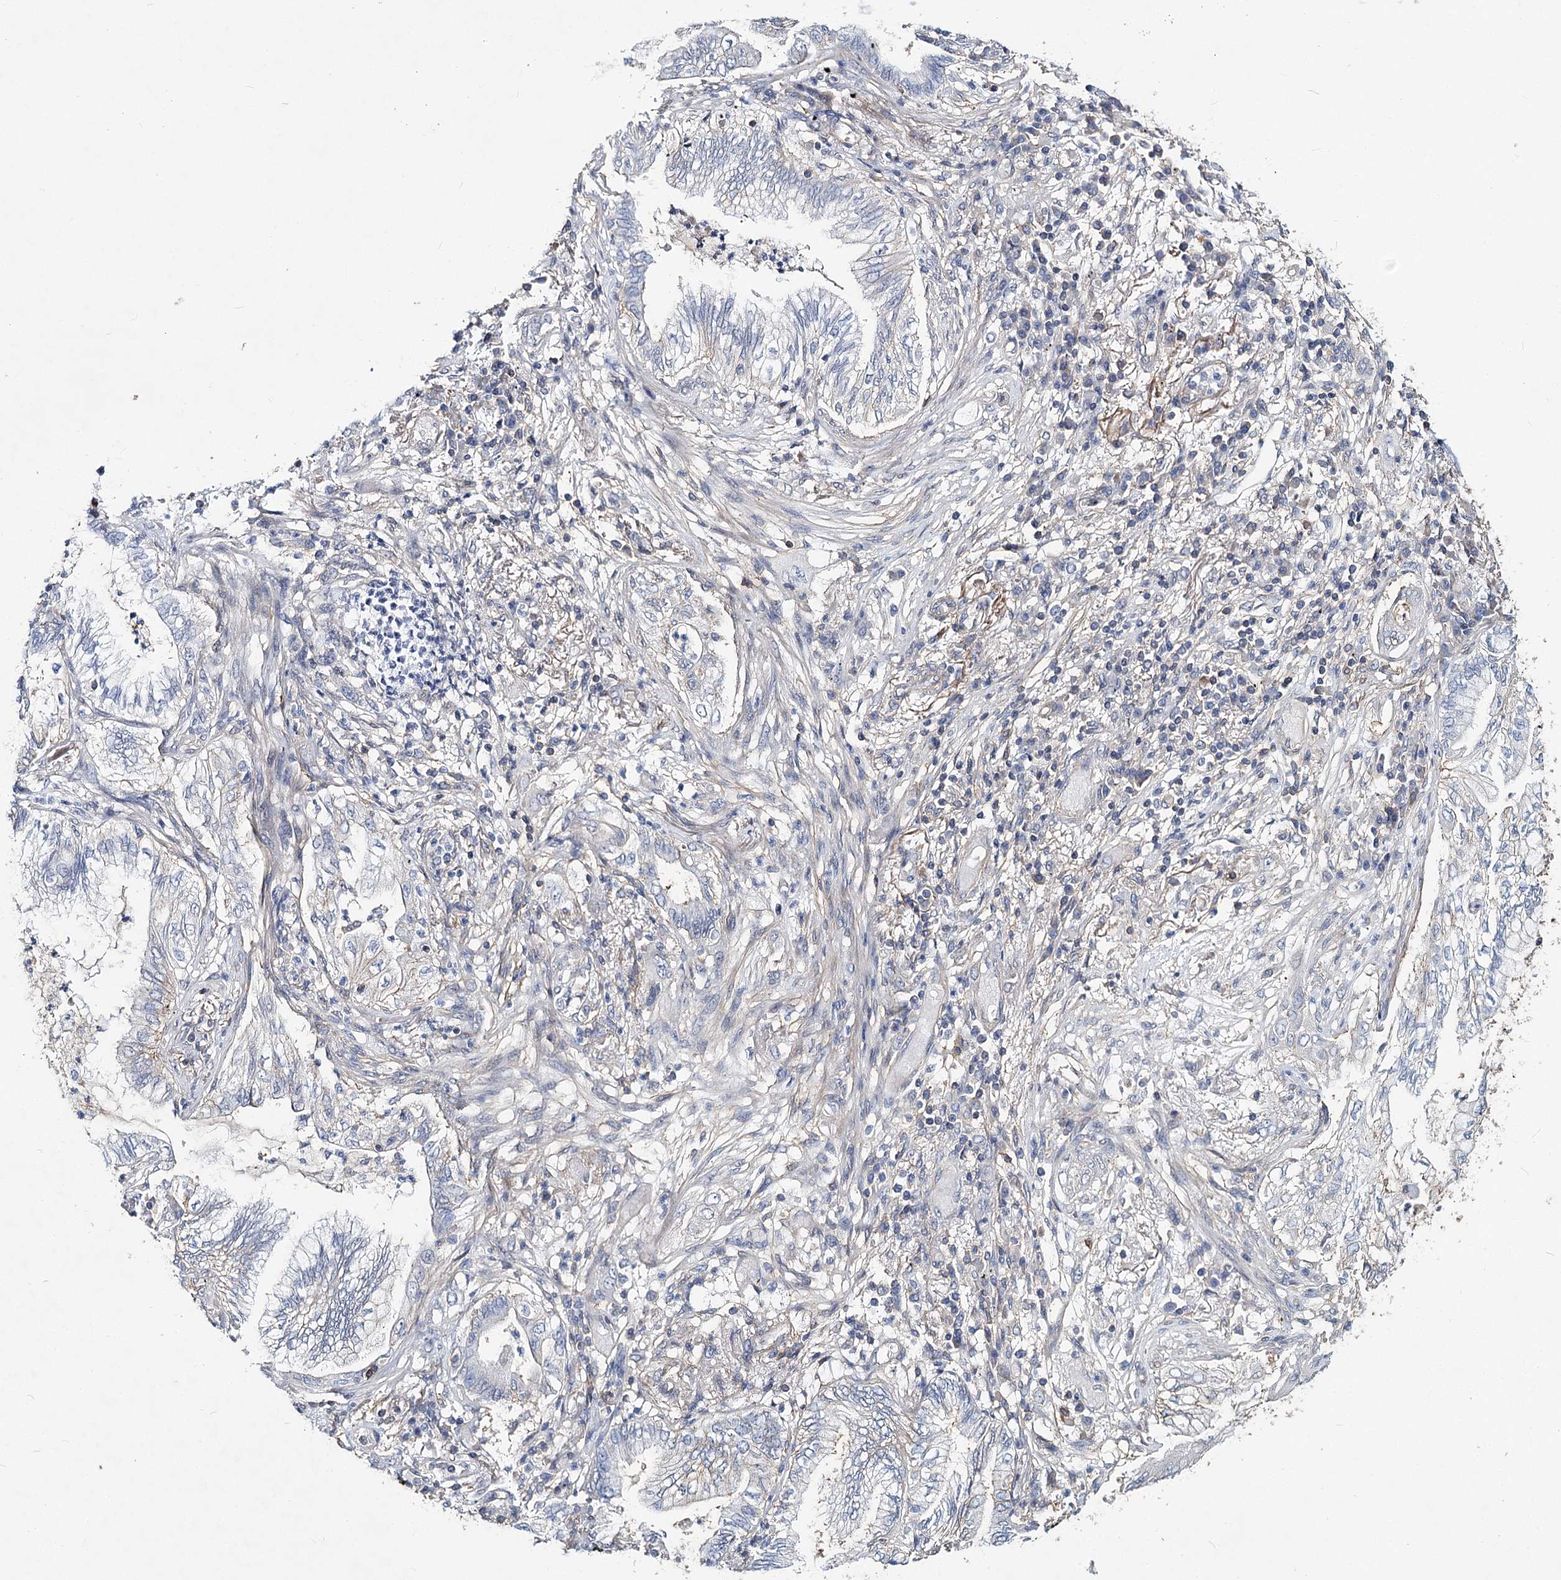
{"staining": {"intensity": "negative", "quantity": "none", "location": "none"}, "tissue": "lung cancer", "cell_type": "Tumor cells", "image_type": "cancer", "snomed": [{"axis": "morphology", "description": "Normal tissue, NOS"}, {"axis": "morphology", "description": "Adenocarcinoma, NOS"}, {"axis": "topography", "description": "Bronchus"}, {"axis": "topography", "description": "Lung"}], "caption": "High magnification brightfield microscopy of lung cancer stained with DAB (brown) and counterstained with hematoxylin (blue): tumor cells show no significant expression. (Stains: DAB (3,3'-diaminobenzidine) immunohistochemistry with hematoxylin counter stain, Microscopy: brightfield microscopy at high magnification).", "gene": "TMEM218", "patient": {"sex": "female", "age": 70}}